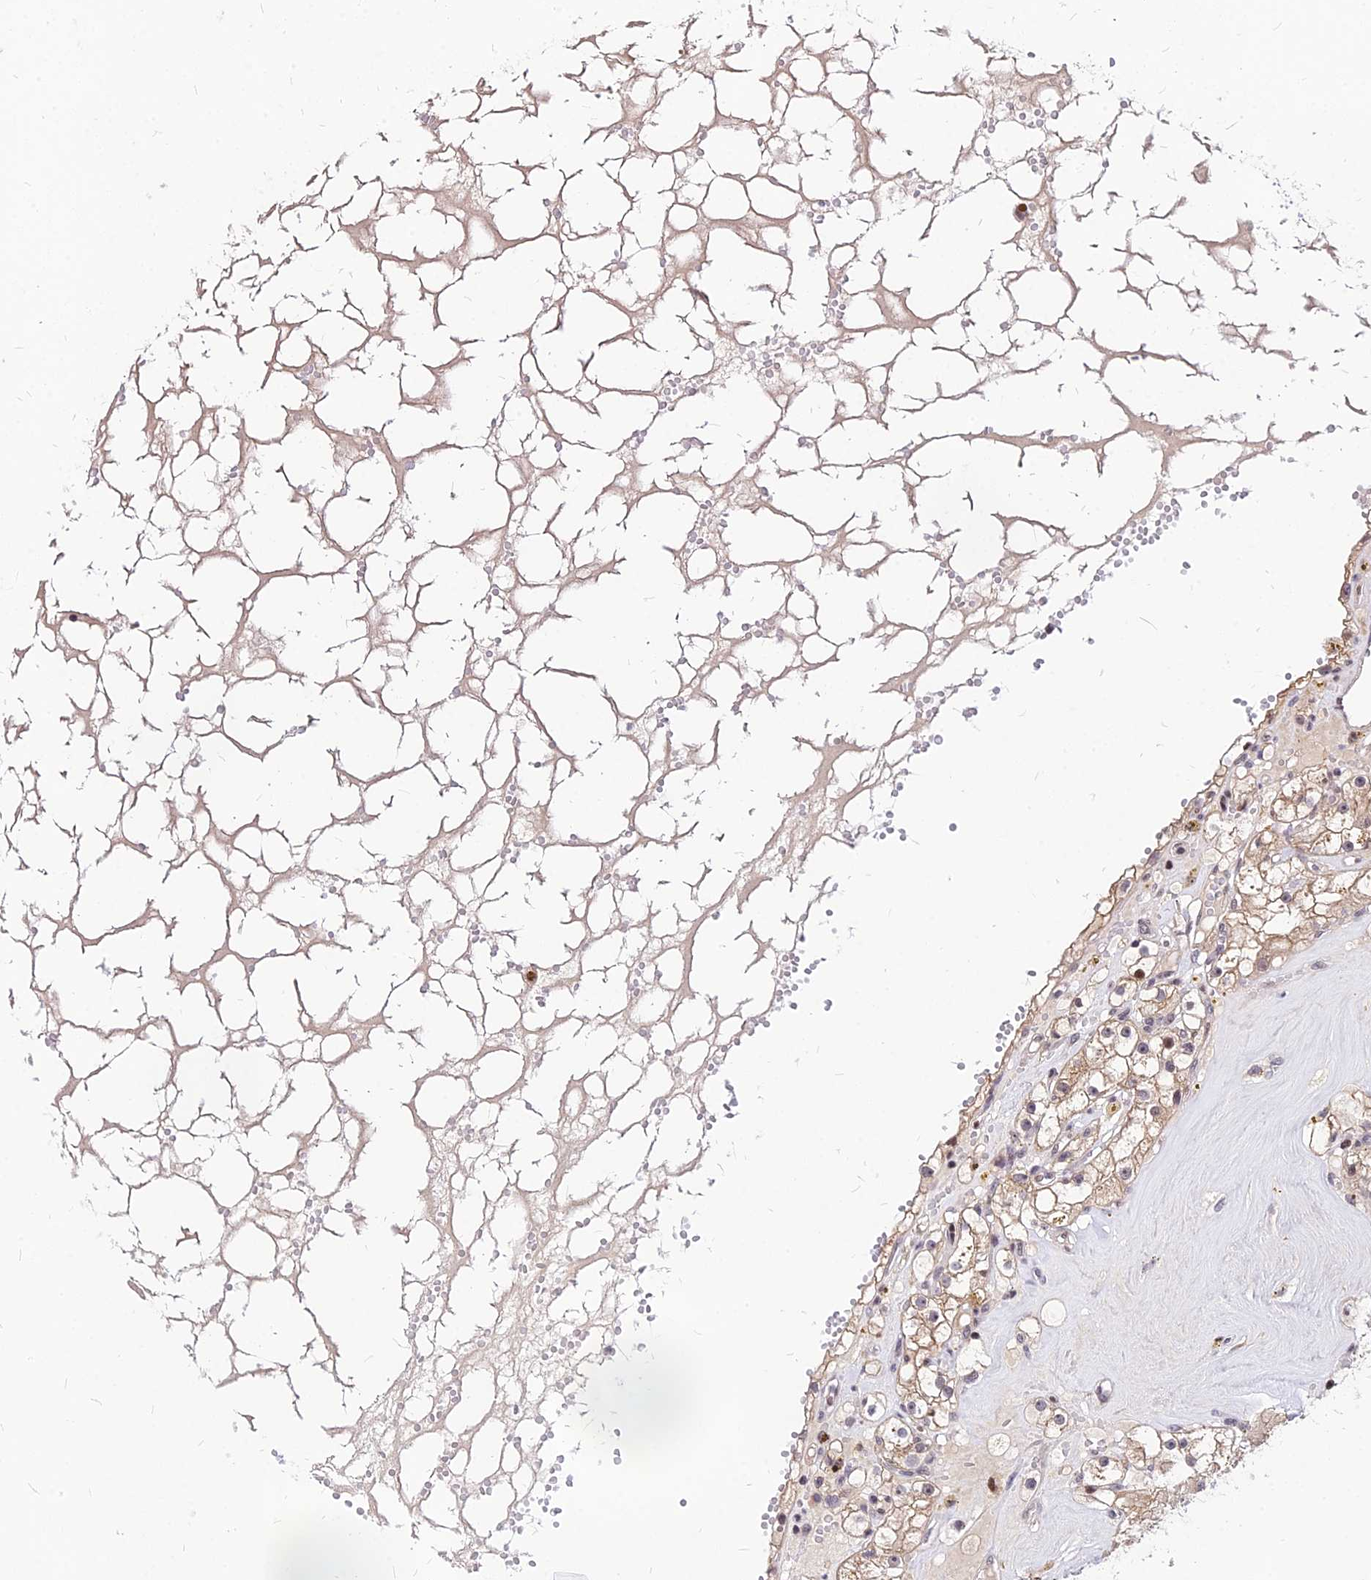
{"staining": {"intensity": "weak", "quantity": "<25%", "location": "cytoplasmic/membranous"}, "tissue": "renal cancer", "cell_type": "Tumor cells", "image_type": "cancer", "snomed": [{"axis": "morphology", "description": "Adenocarcinoma, NOS"}, {"axis": "topography", "description": "Kidney"}], "caption": "Renal adenocarcinoma was stained to show a protein in brown. There is no significant positivity in tumor cells.", "gene": "DDX55", "patient": {"sex": "male", "age": 56}}